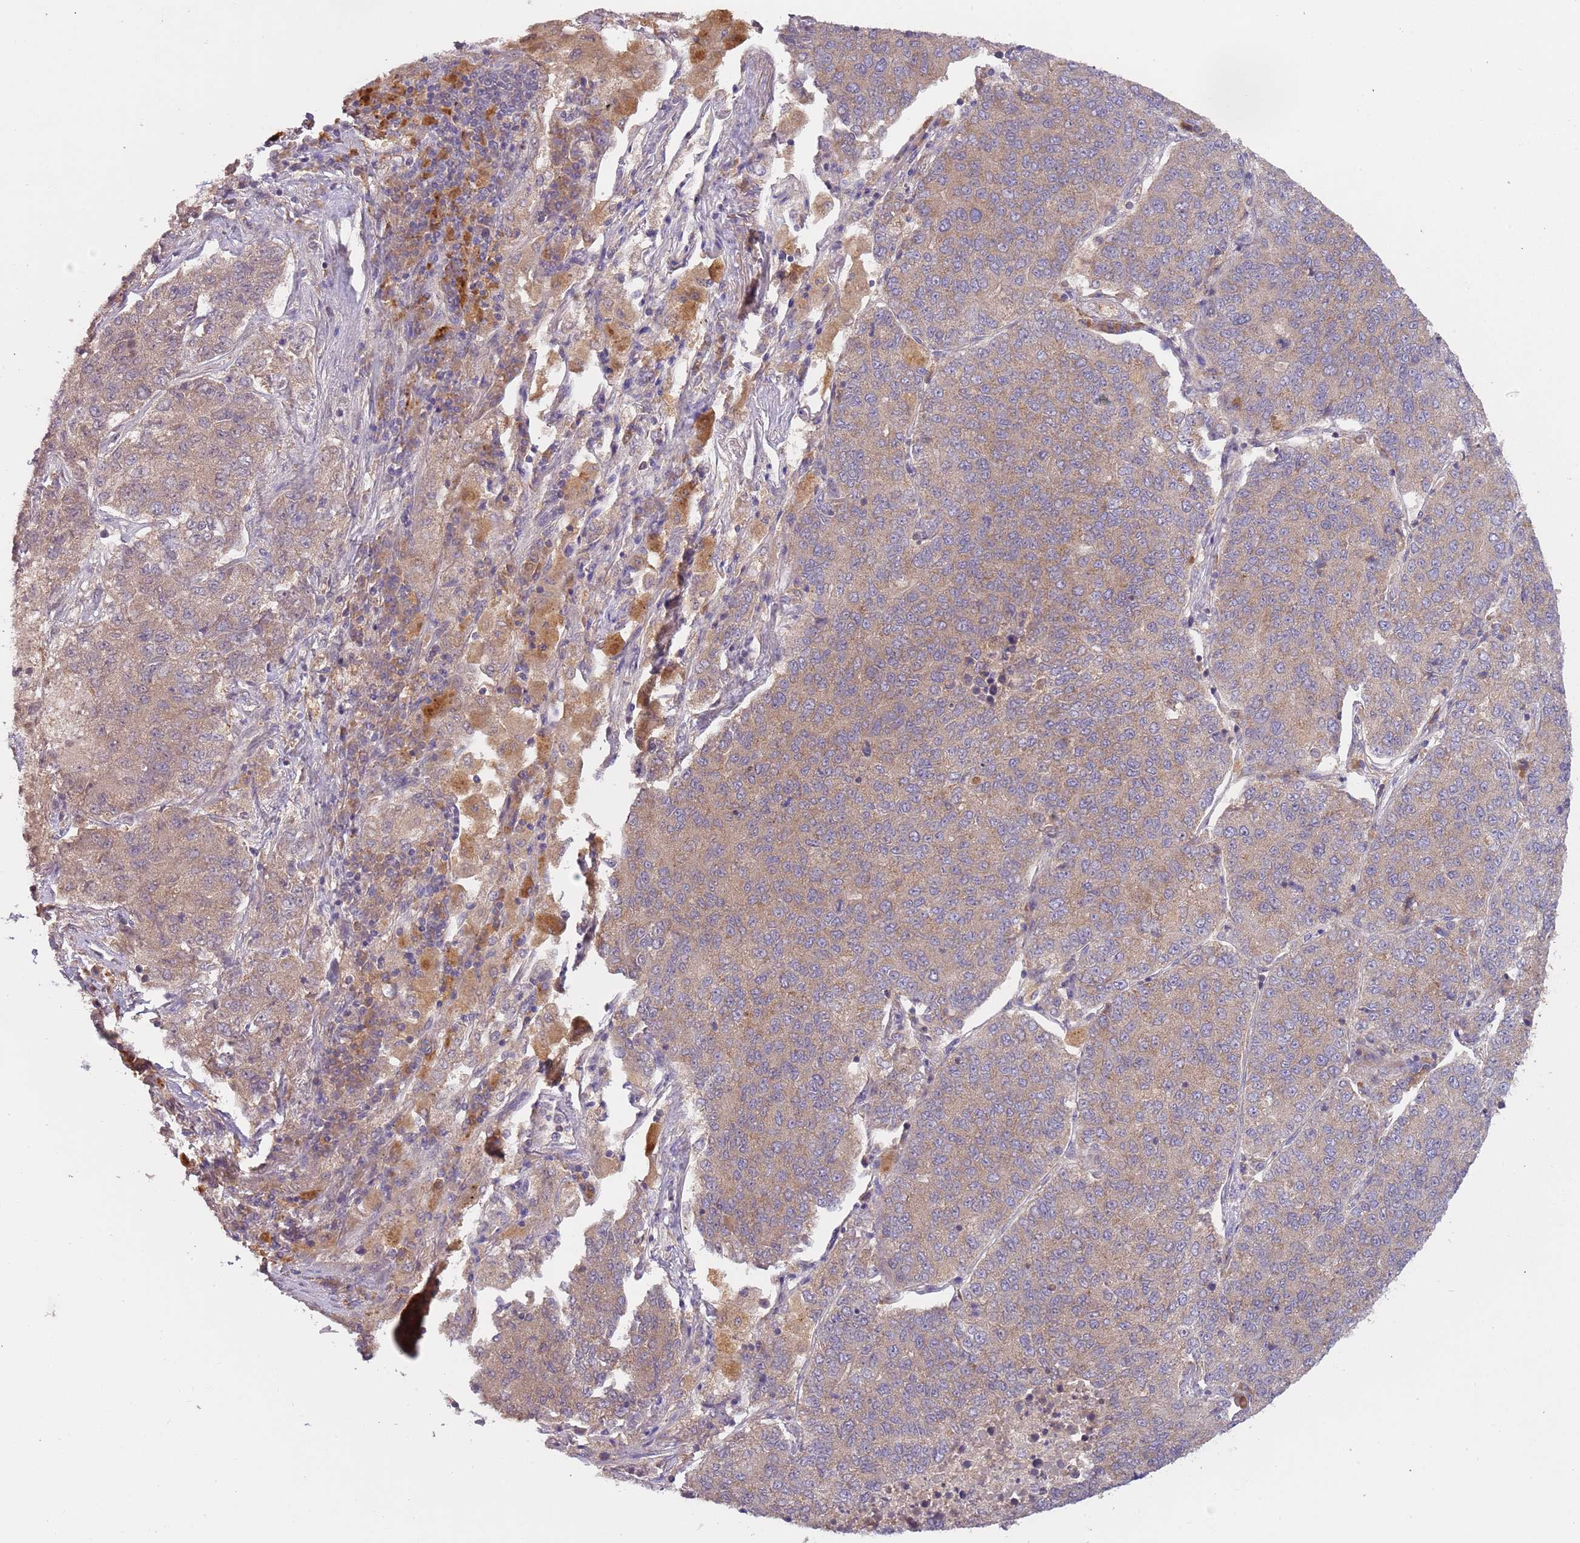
{"staining": {"intensity": "moderate", "quantity": "25%-75%", "location": "cytoplasmic/membranous"}, "tissue": "lung cancer", "cell_type": "Tumor cells", "image_type": "cancer", "snomed": [{"axis": "morphology", "description": "Adenocarcinoma, NOS"}, {"axis": "topography", "description": "Lung"}], "caption": "A high-resolution photomicrograph shows immunohistochemistry staining of lung adenocarcinoma, which reveals moderate cytoplasmic/membranous expression in approximately 25%-75% of tumor cells.", "gene": "FECH", "patient": {"sex": "male", "age": 49}}